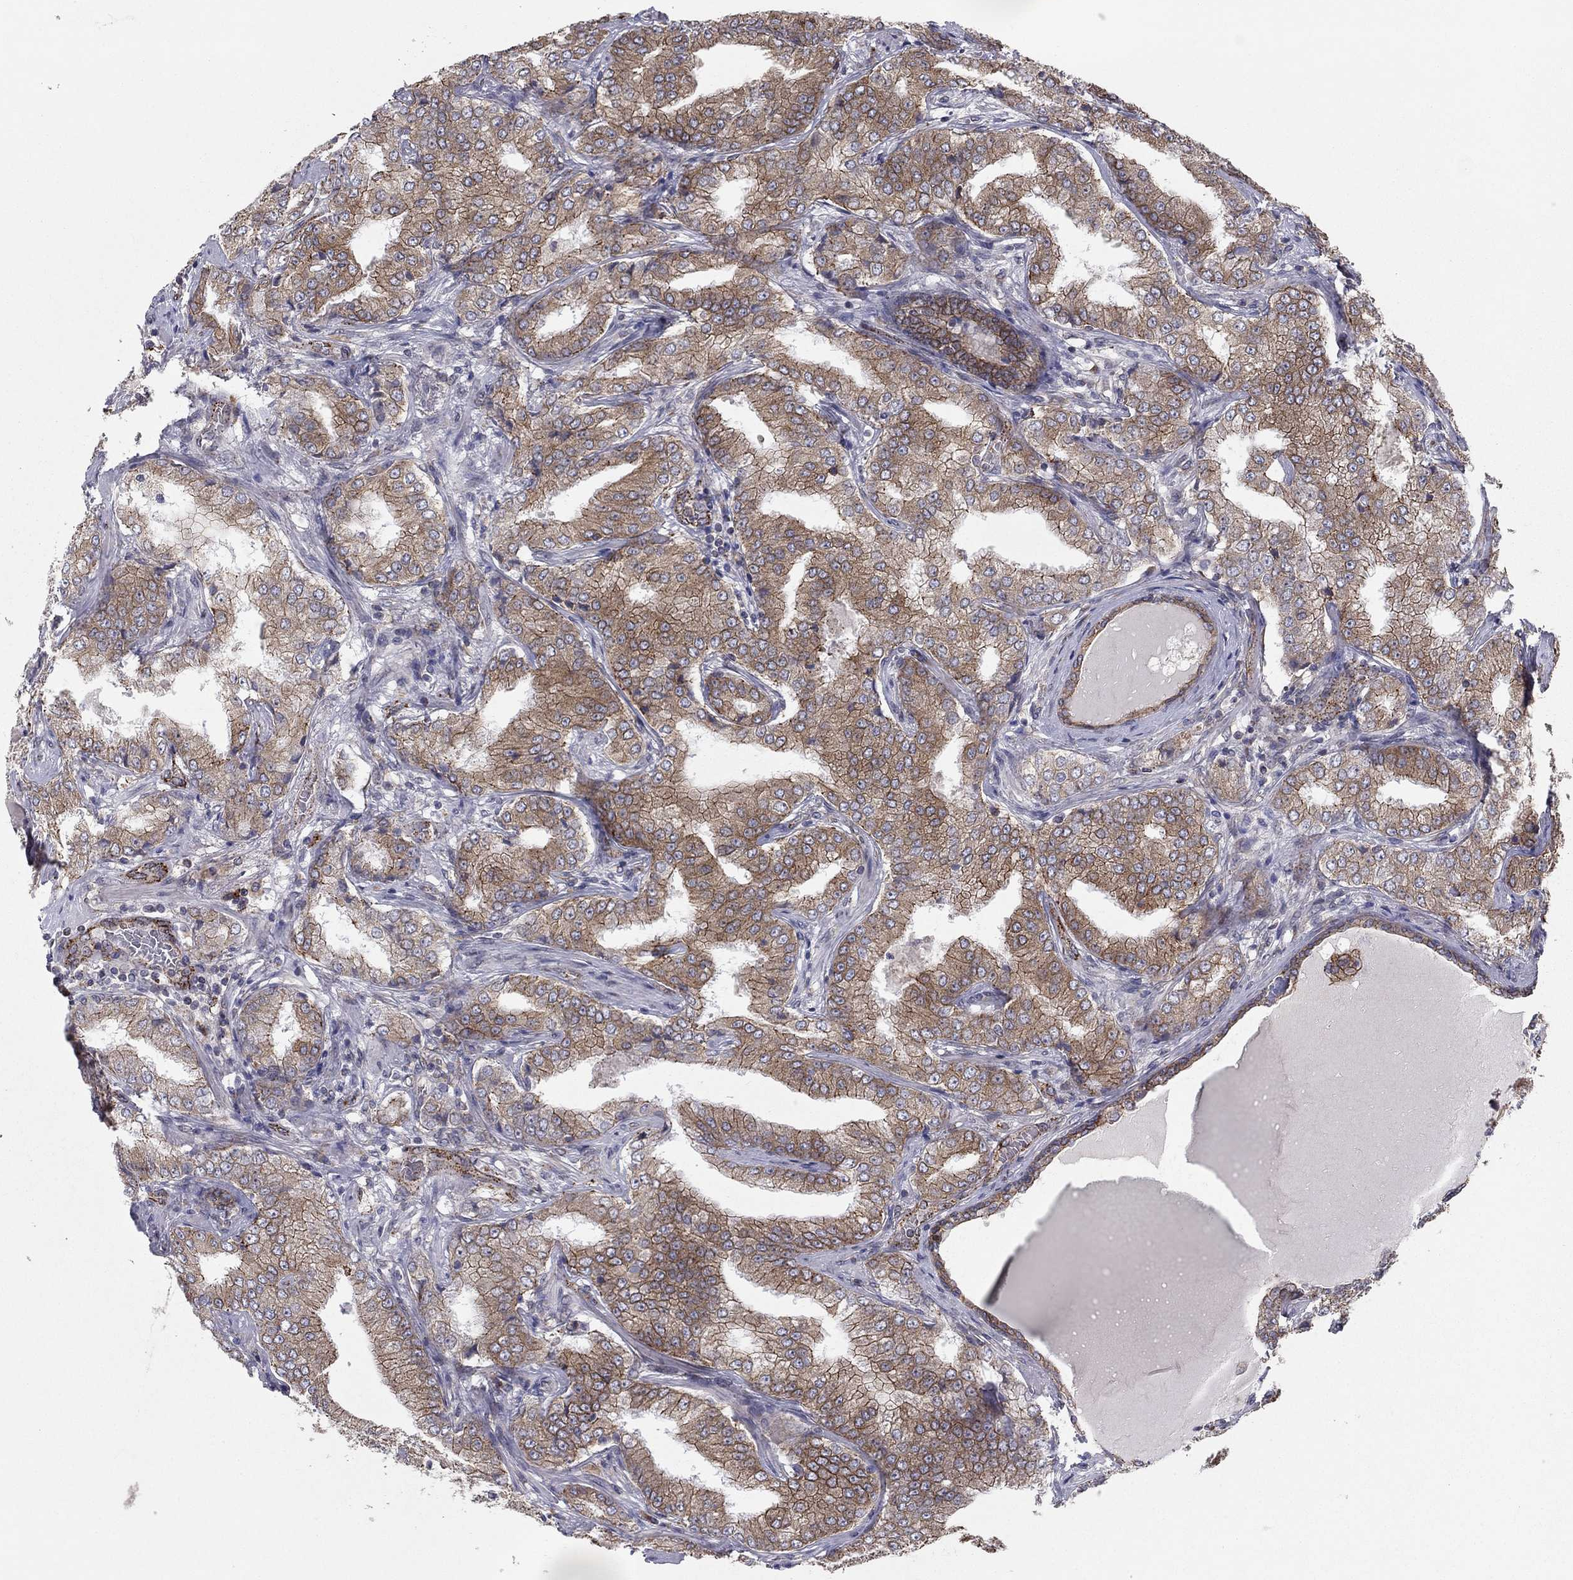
{"staining": {"intensity": "strong", "quantity": ">75%", "location": "cytoplasmic/membranous"}, "tissue": "prostate cancer", "cell_type": "Tumor cells", "image_type": "cancer", "snomed": [{"axis": "morphology", "description": "Adenocarcinoma, NOS"}, {"axis": "topography", "description": "Prostate"}], "caption": "About >75% of tumor cells in human prostate cancer display strong cytoplasmic/membranous protein expression as visualized by brown immunohistochemical staining.", "gene": "YIF1A", "patient": {"sex": "male", "age": 65}}